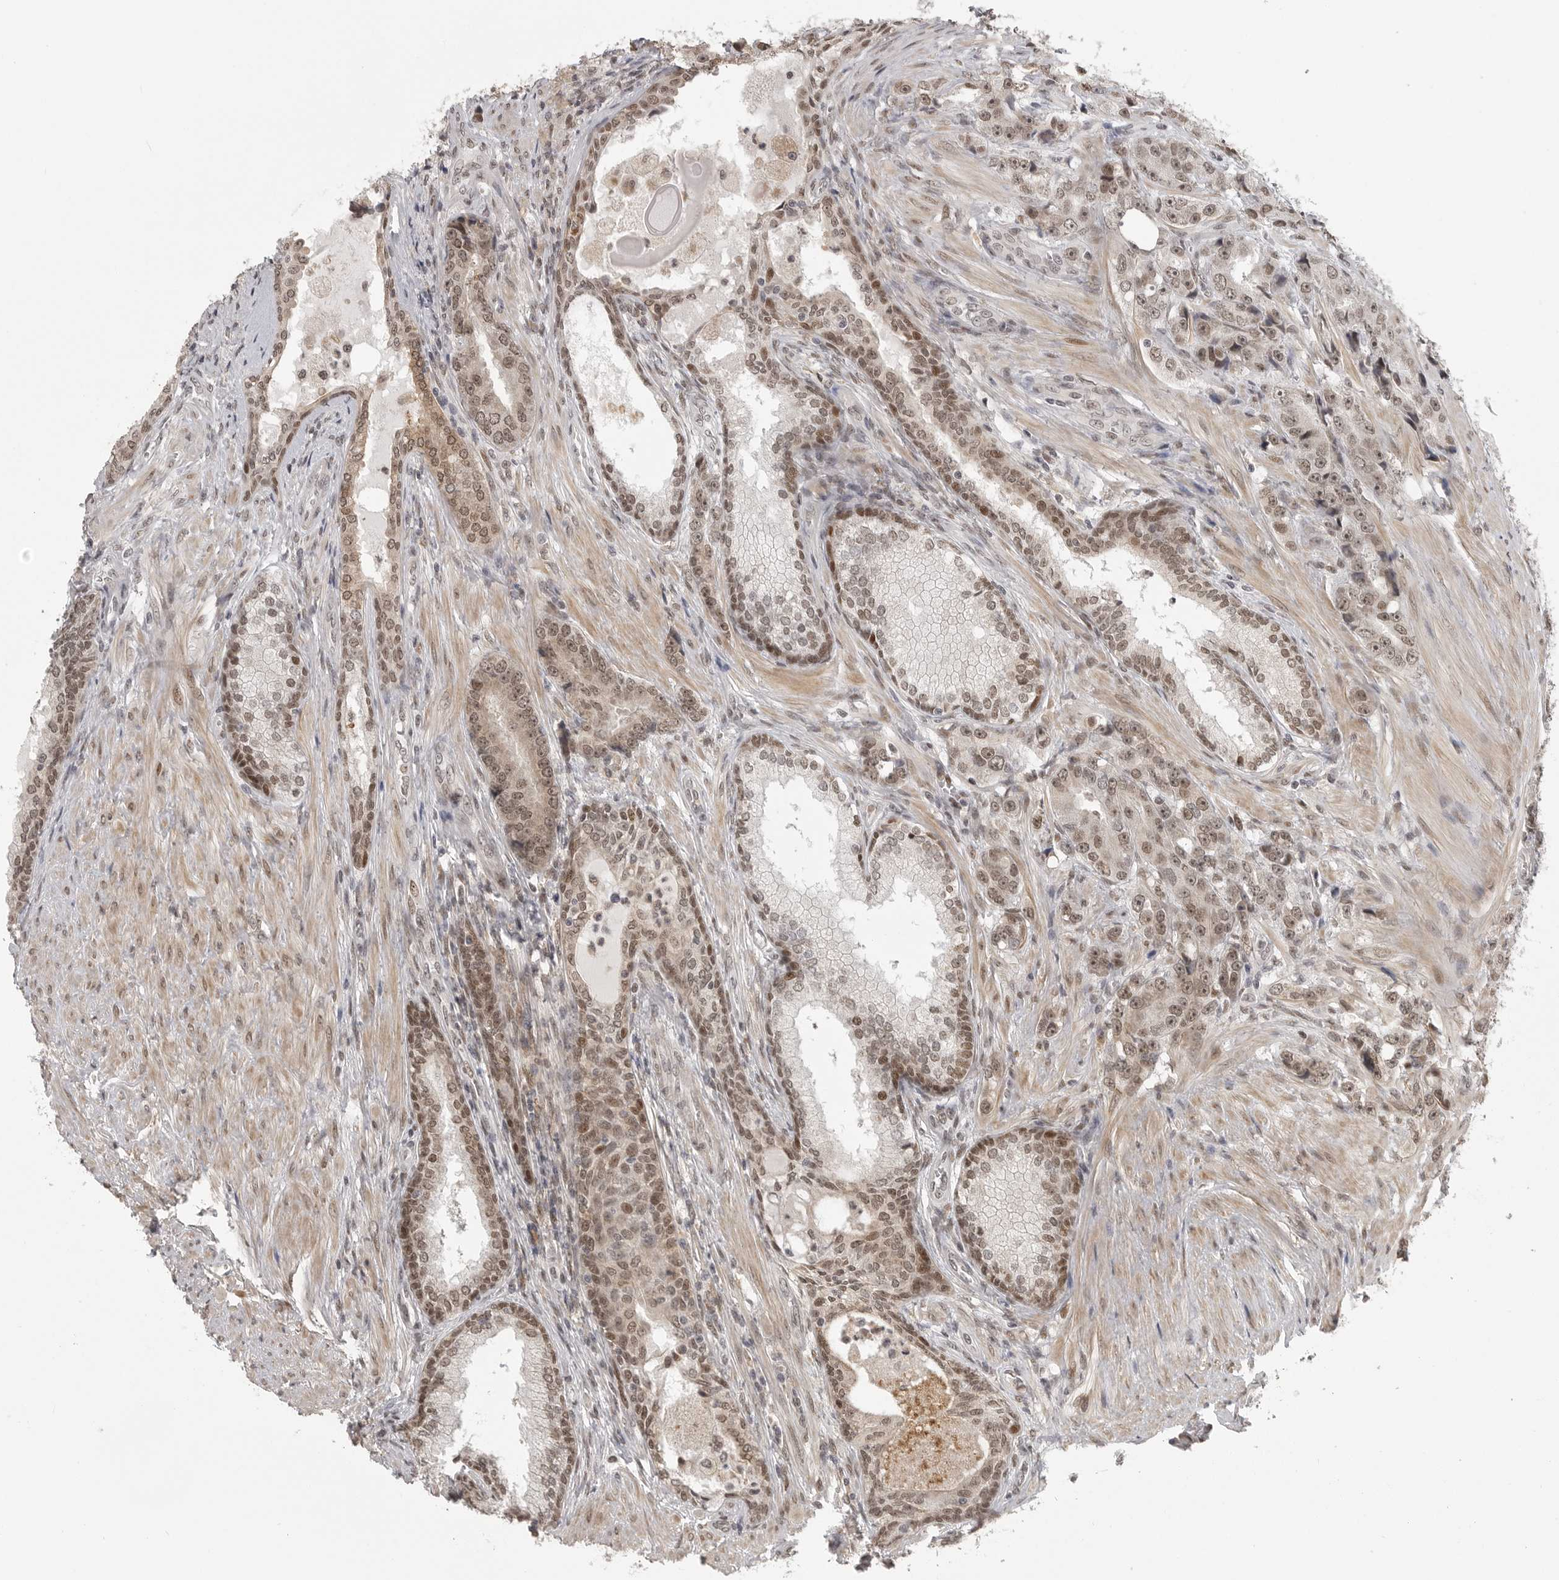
{"staining": {"intensity": "moderate", "quantity": ">75%", "location": "nuclear"}, "tissue": "prostate cancer", "cell_type": "Tumor cells", "image_type": "cancer", "snomed": [{"axis": "morphology", "description": "Adenocarcinoma, High grade"}, {"axis": "topography", "description": "Prostate"}], "caption": "Protein expression analysis of prostate high-grade adenocarcinoma displays moderate nuclear expression in about >75% of tumor cells.", "gene": "ISG20L2", "patient": {"sex": "male", "age": 60}}